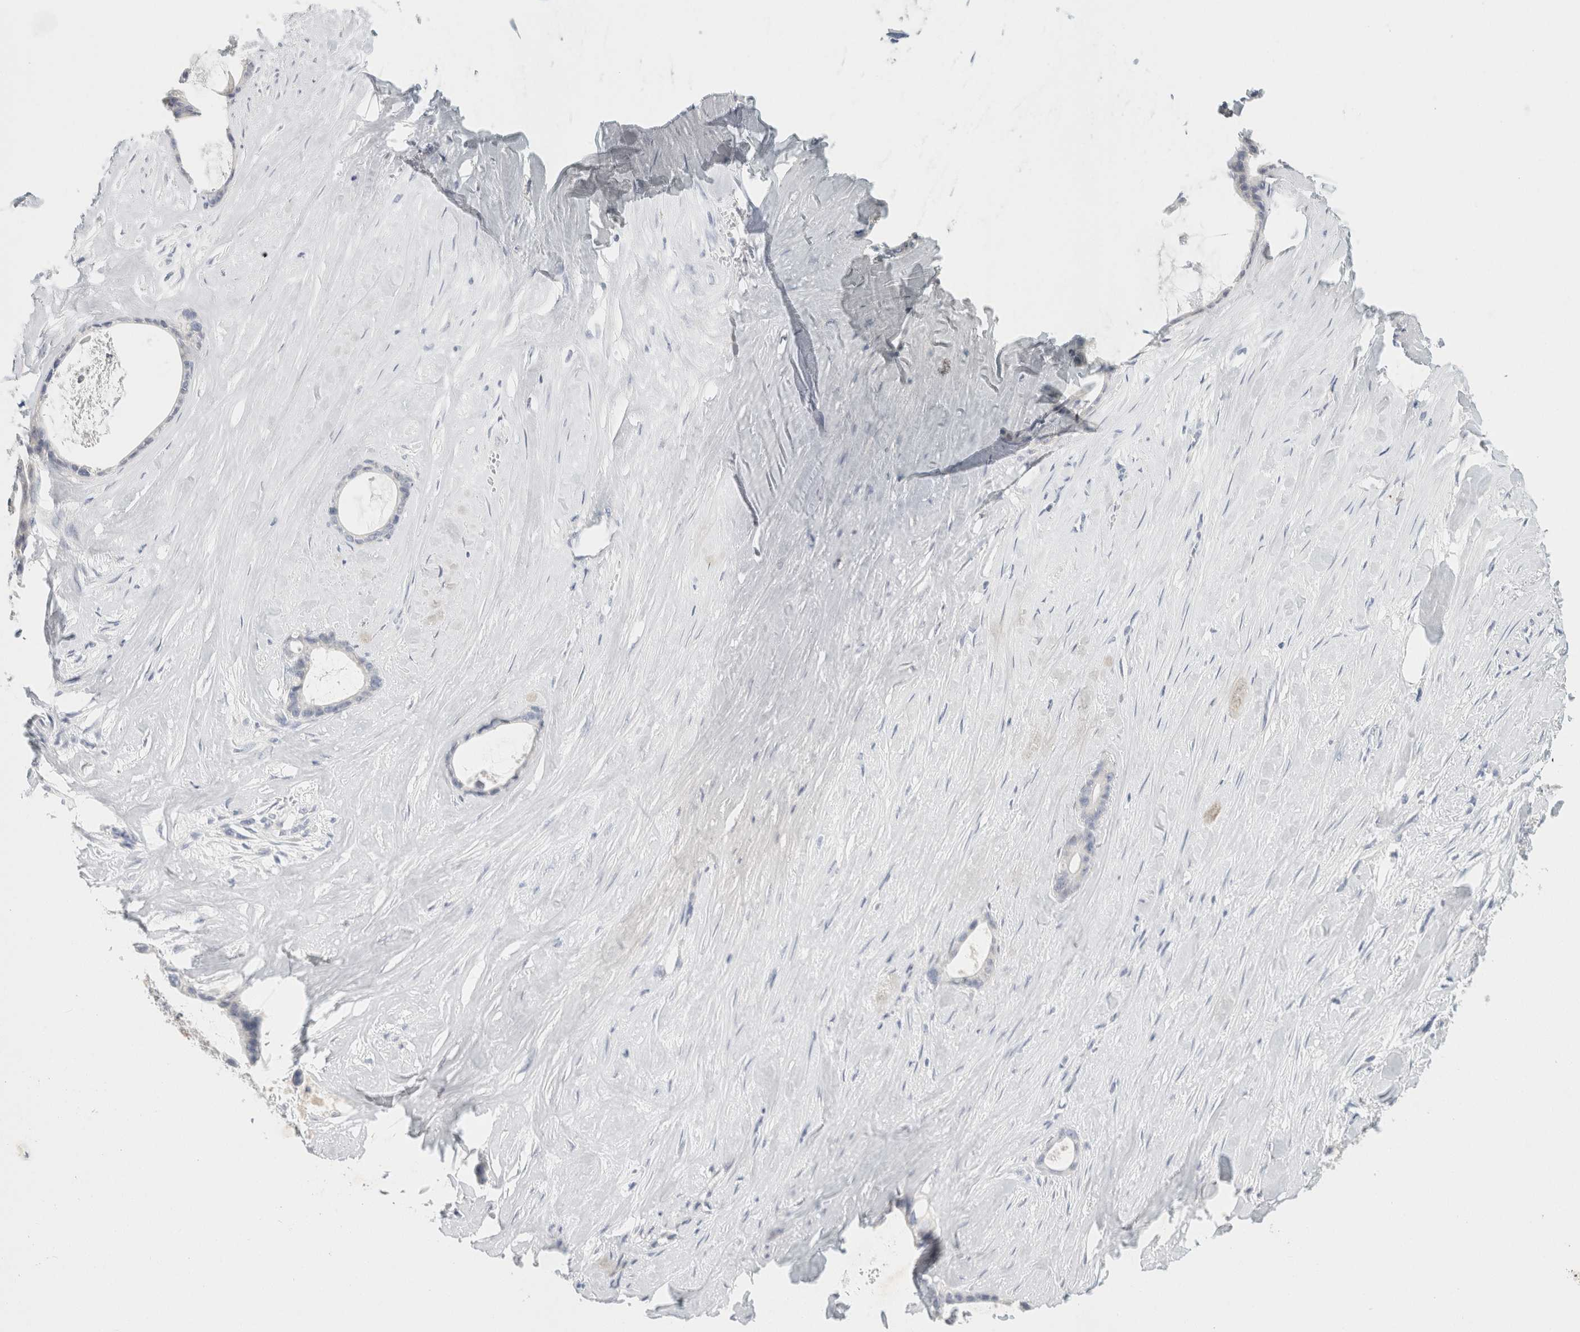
{"staining": {"intensity": "negative", "quantity": "none", "location": "none"}, "tissue": "liver cancer", "cell_type": "Tumor cells", "image_type": "cancer", "snomed": [{"axis": "morphology", "description": "Cholangiocarcinoma"}, {"axis": "topography", "description": "Liver"}], "caption": "Tumor cells show no significant protein positivity in cholangiocarcinoma (liver).", "gene": "NEFM", "patient": {"sex": "female", "age": 55}}